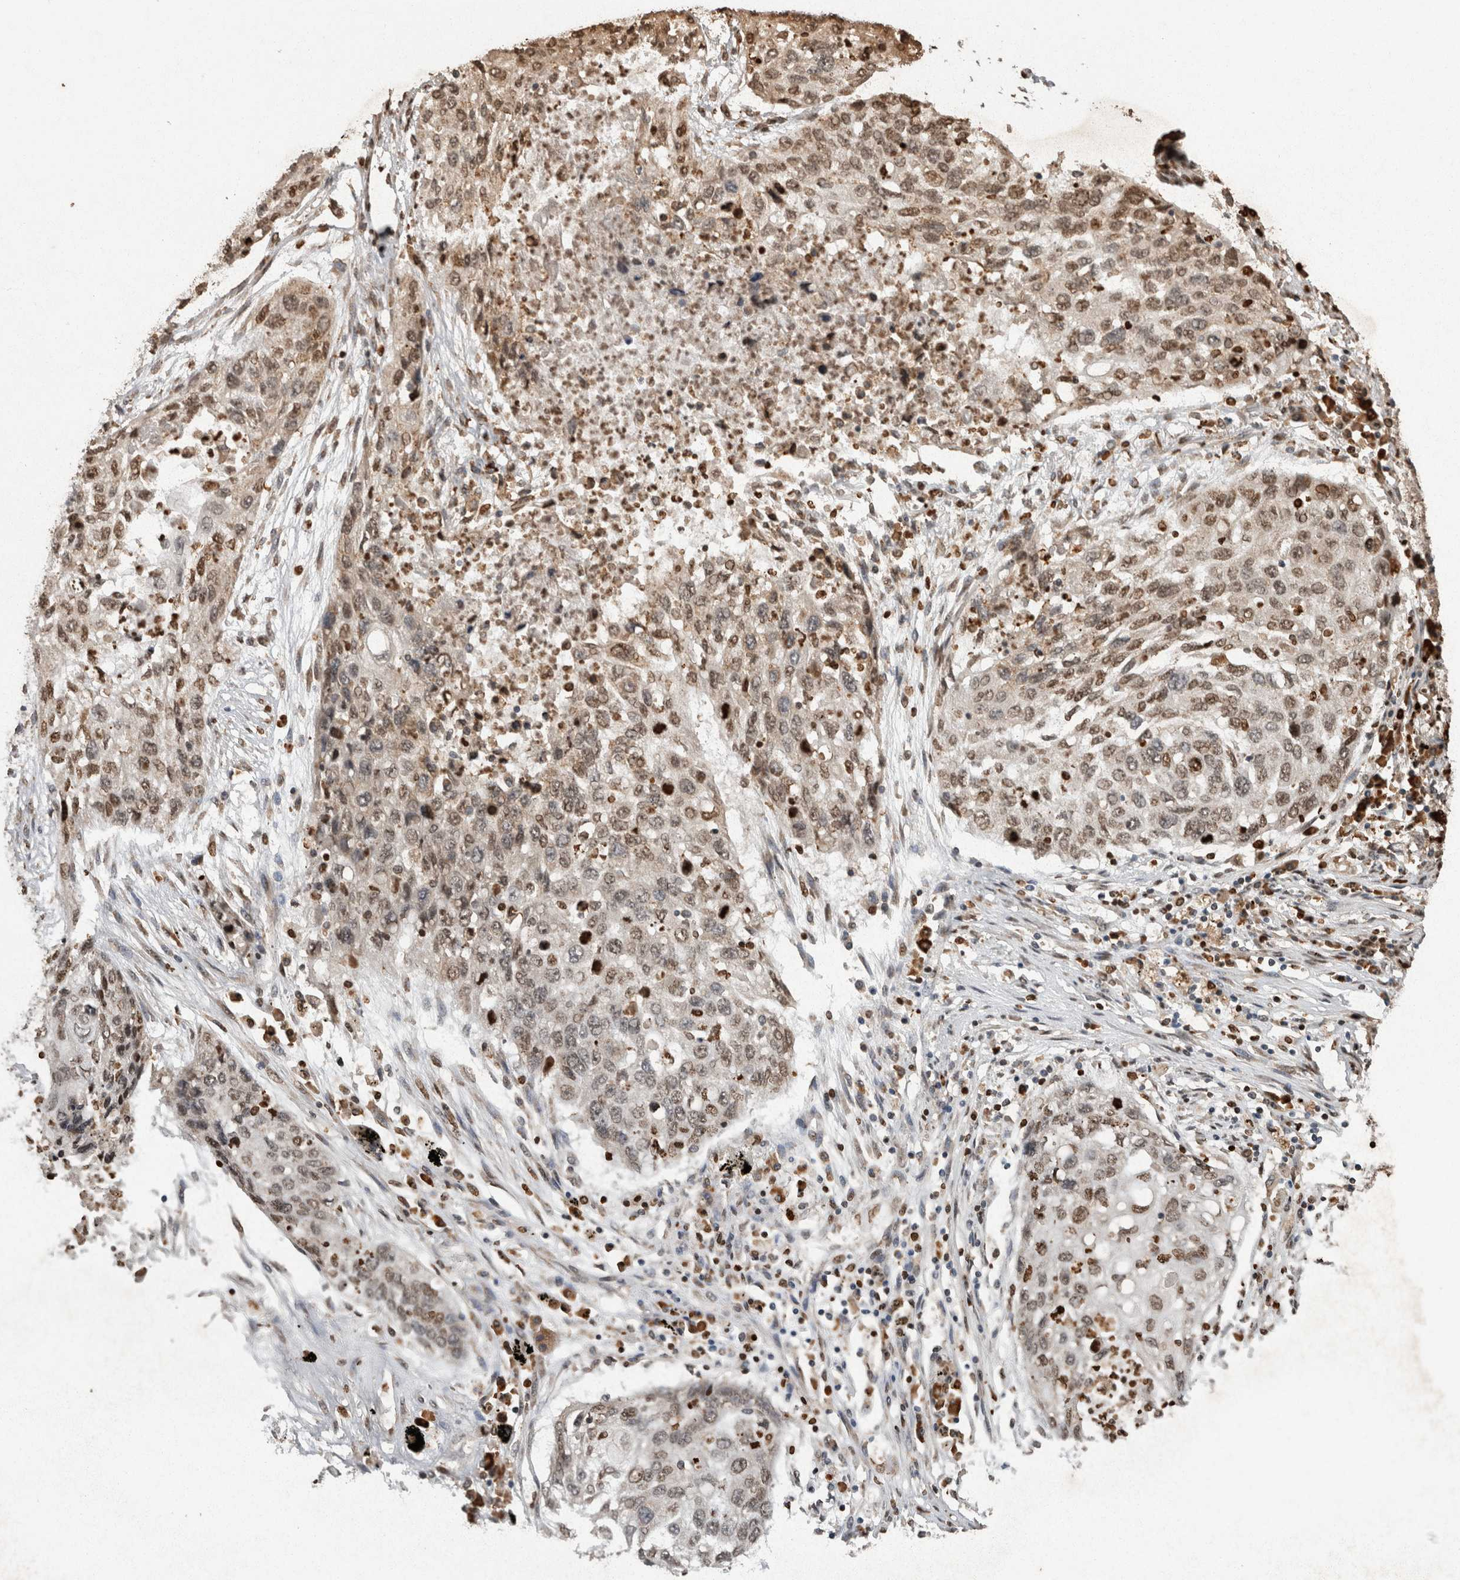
{"staining": {"intensity": "moderate", "quantity": ">75%", "location": "cytoplasmic/membranous,nuclear"}, "tissue": "lung cancer", "cell_type": "Tumor cells", "image_type": "cancer", "snomed": [{"axis": "morphology", "description": "Squamous cell carcinoma, NOS"}, {"axis": "topography", "description": "Lung"}], "caption": "The micrograph displays a brown stain indicating the presence of a protein in the cytoplasmic/membranous and nuclear of tumor cells in lung cancer (squamous cell carcinoma).", "gene": "ADGRL3", "patient": {"sex": "female", "age": 63}}